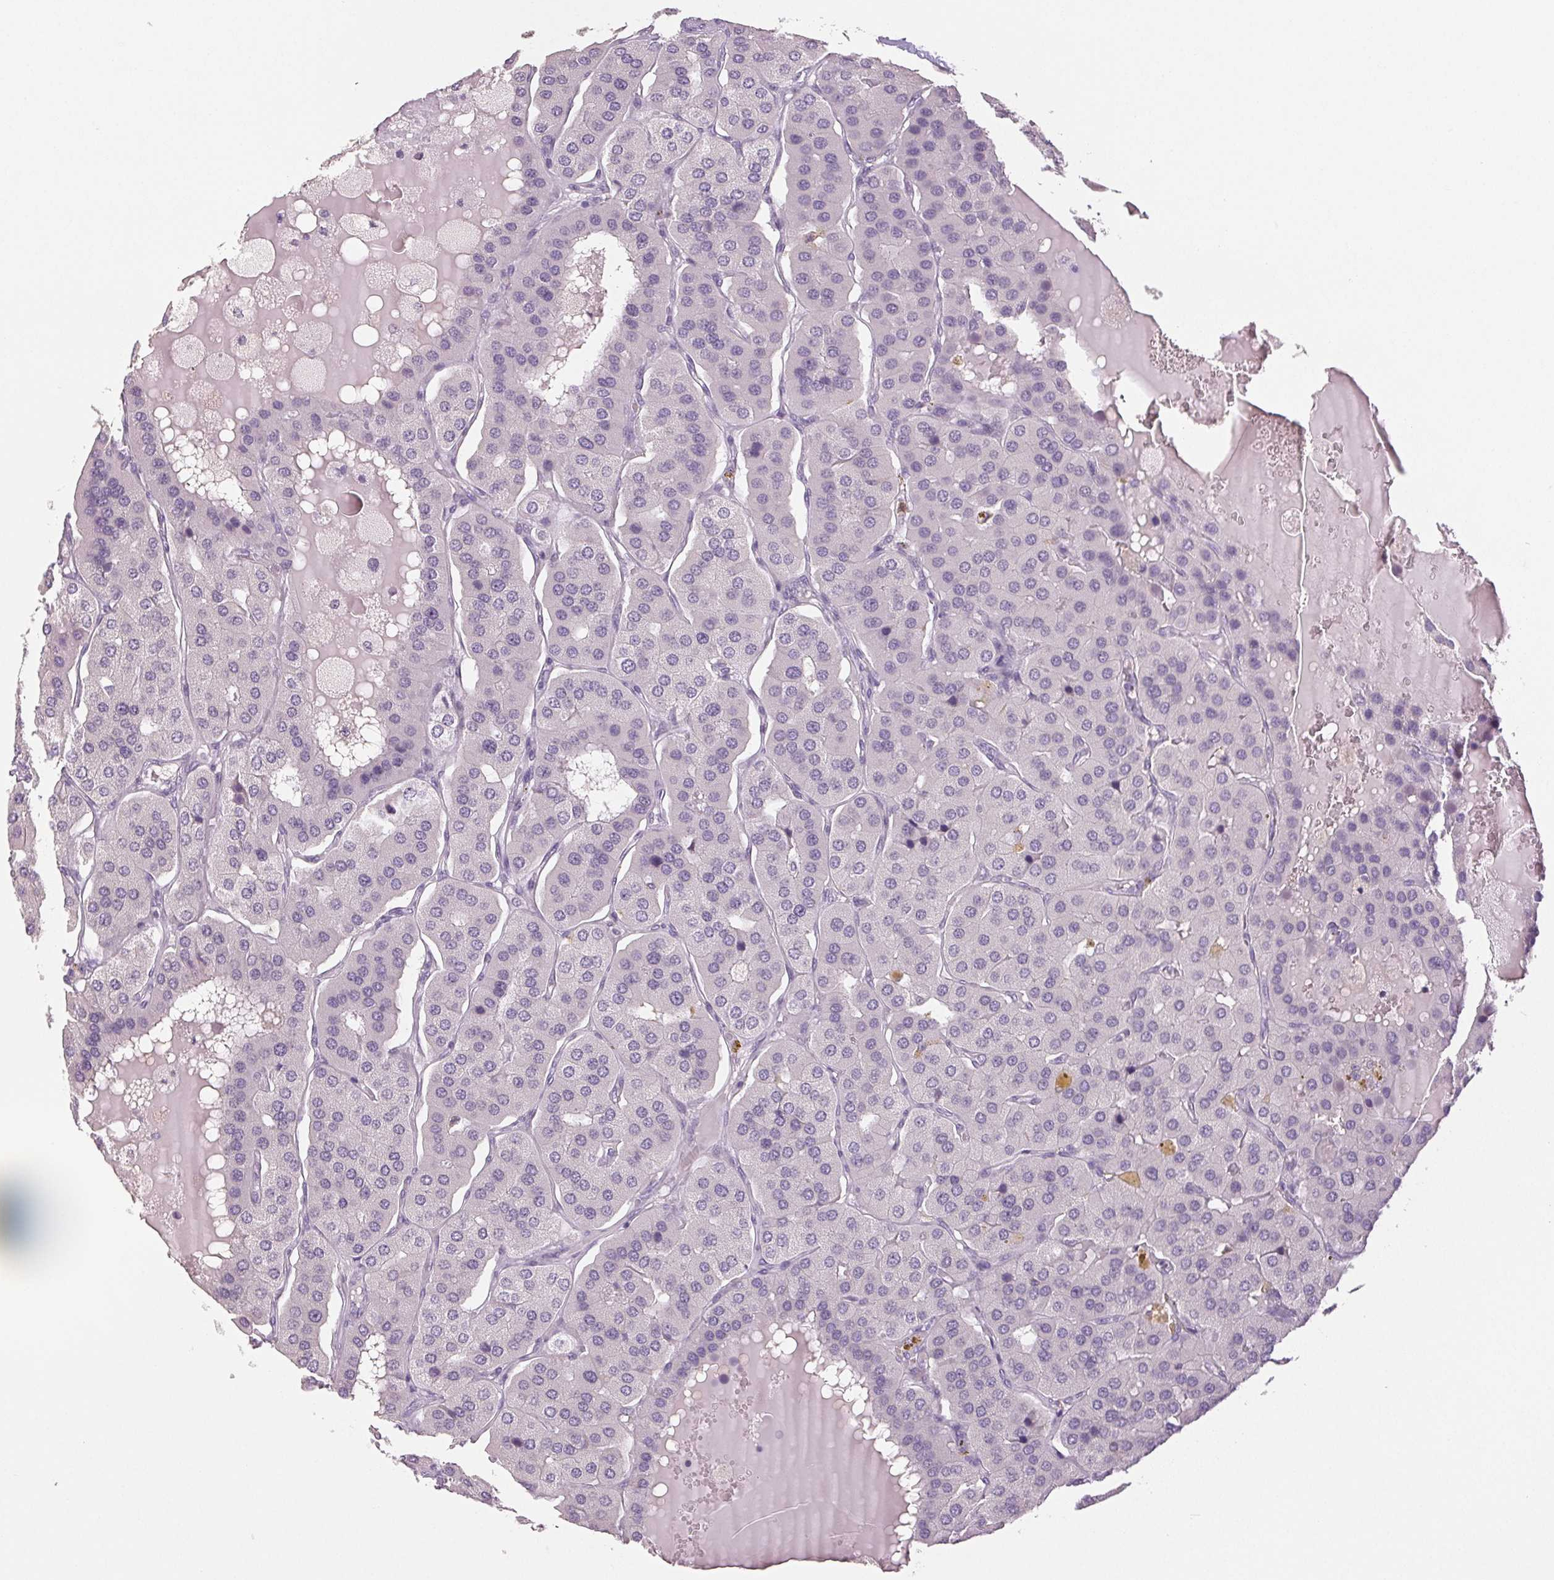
{"staining": {"intensity": "negative", "quantity": "none", "location": "none"}, "tissue": "parathyroid gland", "cell_type": "Glandular cells", "image_type": "normal", "snomed": [{"axis": "morphology", "description": "Normal tissue, NOS"}, {"axis": "morphology", "description": "Adenoma, NOS"}, {"axis": "topography", "description": "Parathyroid gland"}], "caption": "Immunohistochemistry histopathology image of benign human parathyroid gland stained for a protein (brown), which demonstrates no positivity in glandular cells.", "gene": "LTF", "patient": {"sex": "female", "age": 86}}